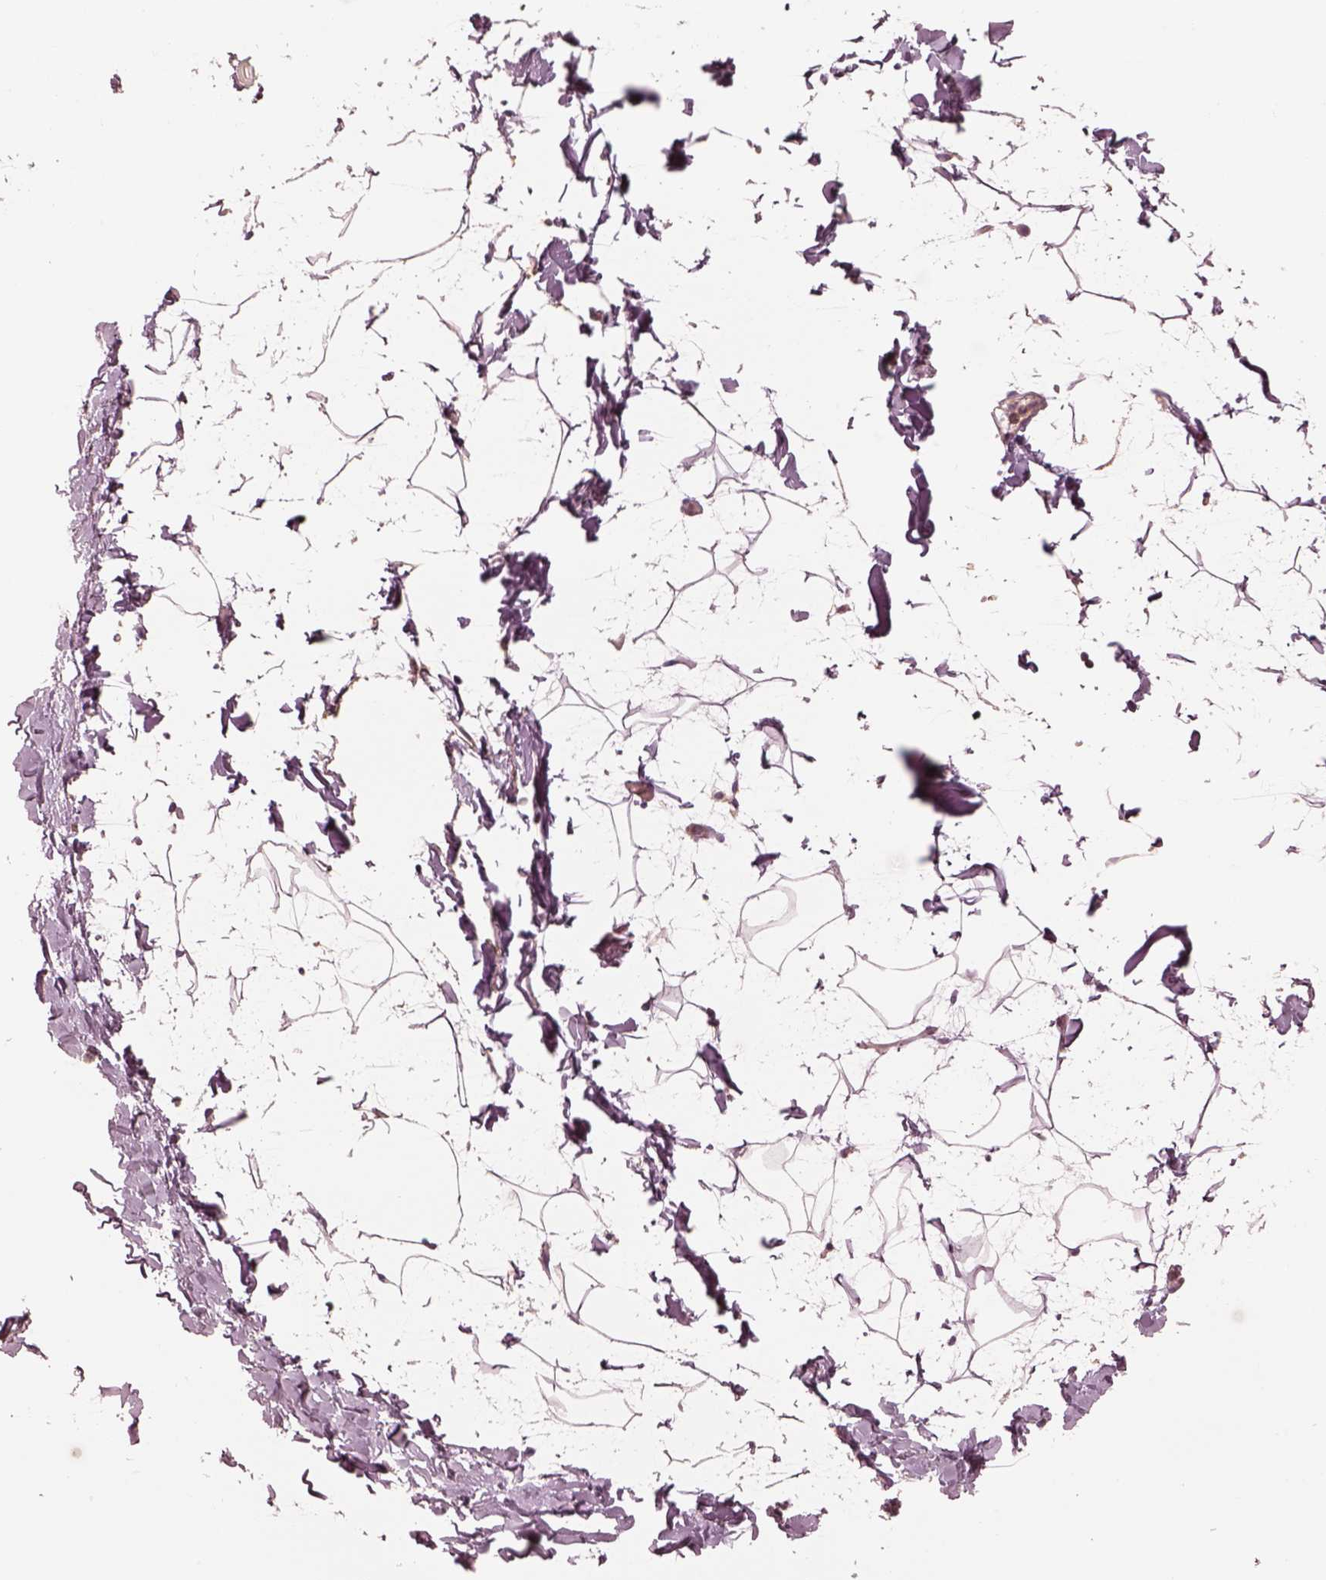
{"staining": {"intensity": "weak", "quantity": ">75%", "location": "cytoplasmic/membranous"}, "tissue": "adipose tissue", "cell_type": "Adipocytes", "image_type": "normal", "snomed": [{"axis": "morphology", "description": "Normal tissue, NOS"}, {"axis": "topography", "description": "Gallbladder"}, {"axis": "topography", "description": "Peripheral nerve tissue"}], "caption": "Adipocytes display low levels of weak cytoplasmic/membranous staining in approximately >75% of cells in normal adipose tissue. Using DAB (3,3'-diaminobenzidine) (brown) and hematoxylin (blue) stains, captured at high magnification using brightfield microscopy.", "gene": "STK33", "patient": {"sex": "female", "age": 45}}